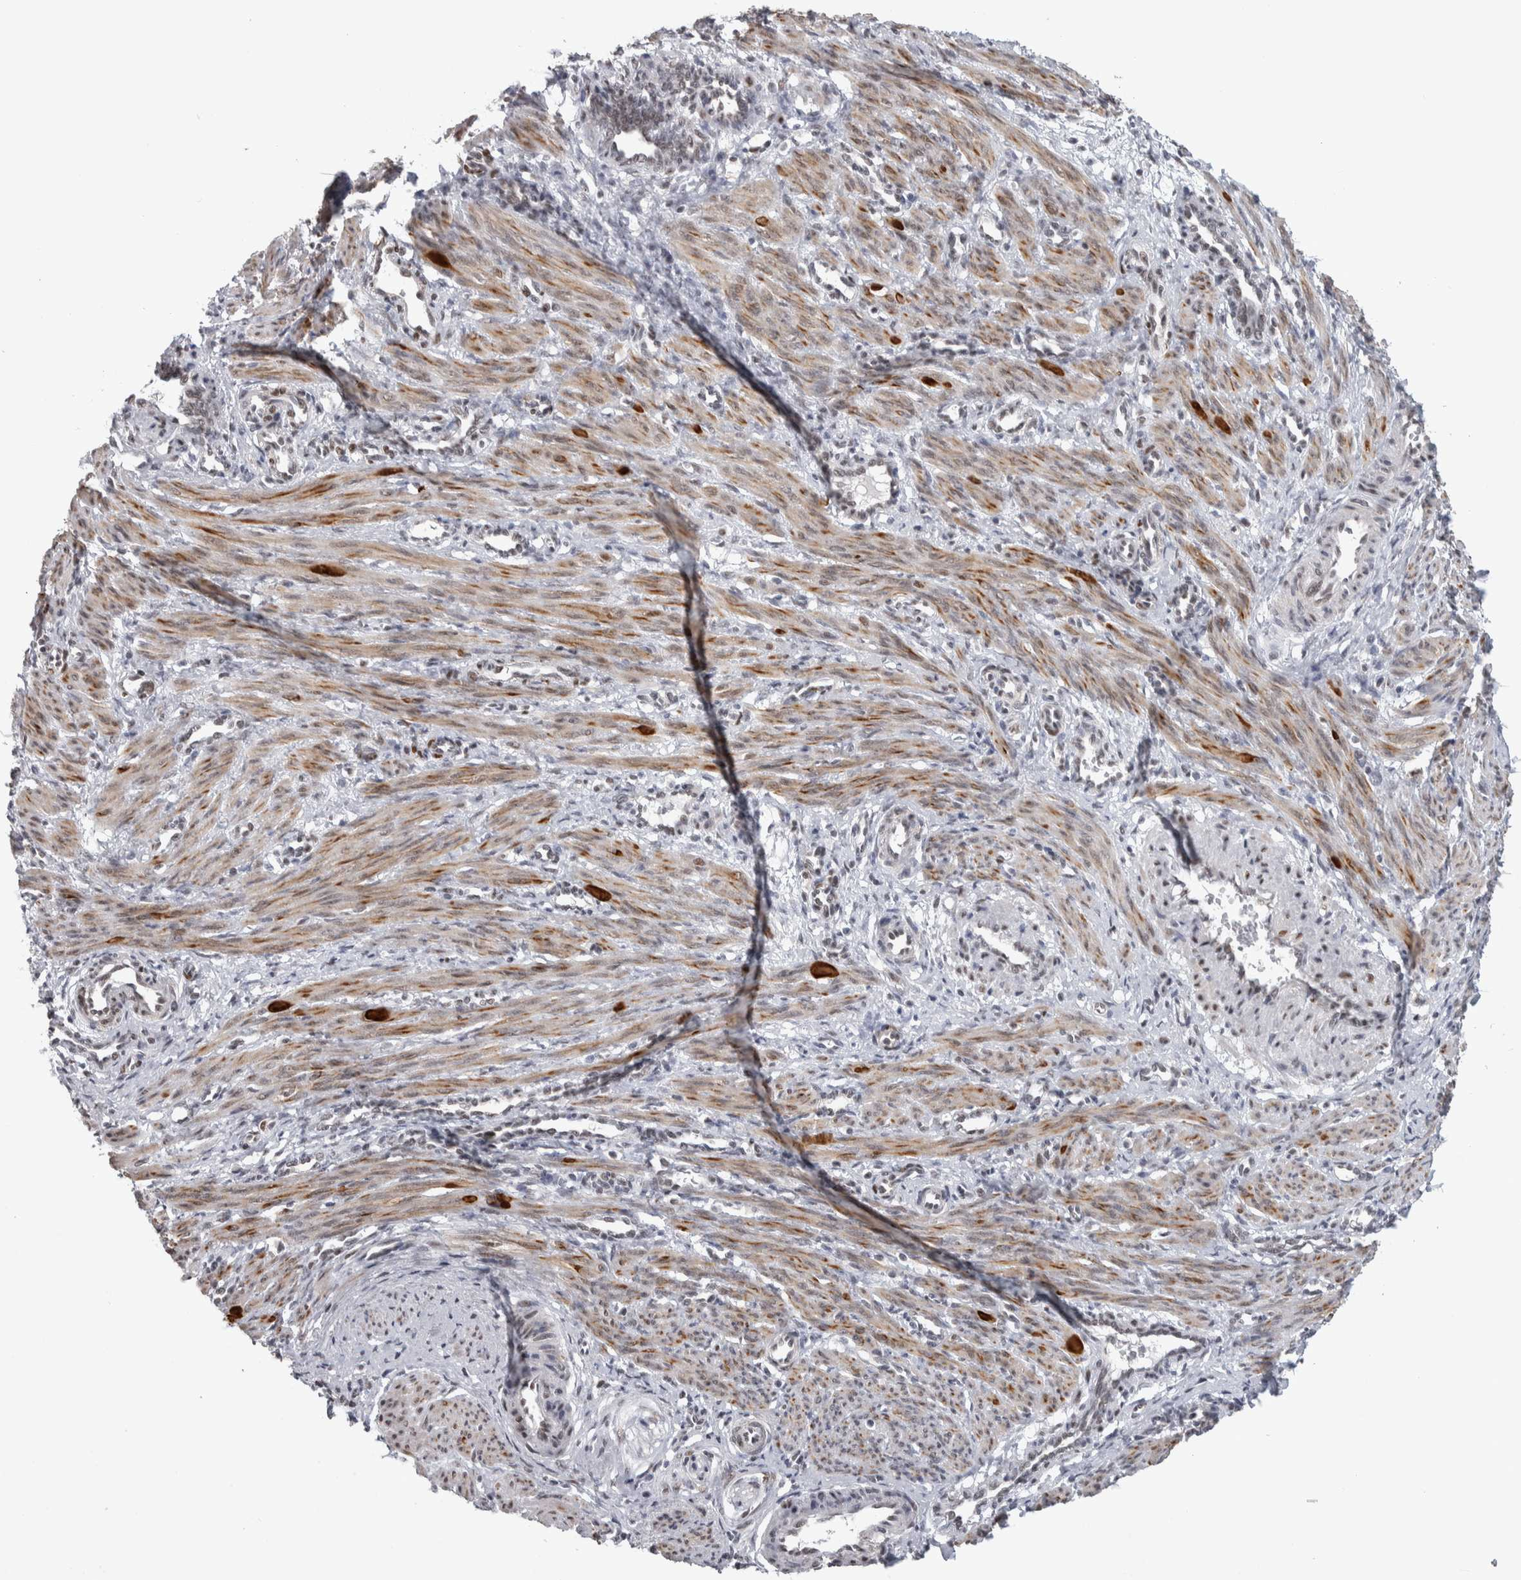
{"staining": {"intensity": "moderate", "quantity": ">75%", "location": "cytoplasmic/membranous,nuclear"}, "tissue": "smooth muscle", "cell_type": "Smooth muscle cells", "image_type": "normal", "snomed": [{"axis": "morphology", "description": "Normal tissue, NOS"}, {"axis": "topography", "description": "Endometrium"}], "caption": "Smooth muscle was stained to show a protein in brown. There is medium levels of moderate cytoplasmic/membranous,nuclear expression in approximately >75% of smooth muscle cells. Immunohistochemistry stains the protein of interest in brown and the nuclei are stained blue.", "gene": "HEXIM2", "patient": {"sex": "female", "age": 33}}